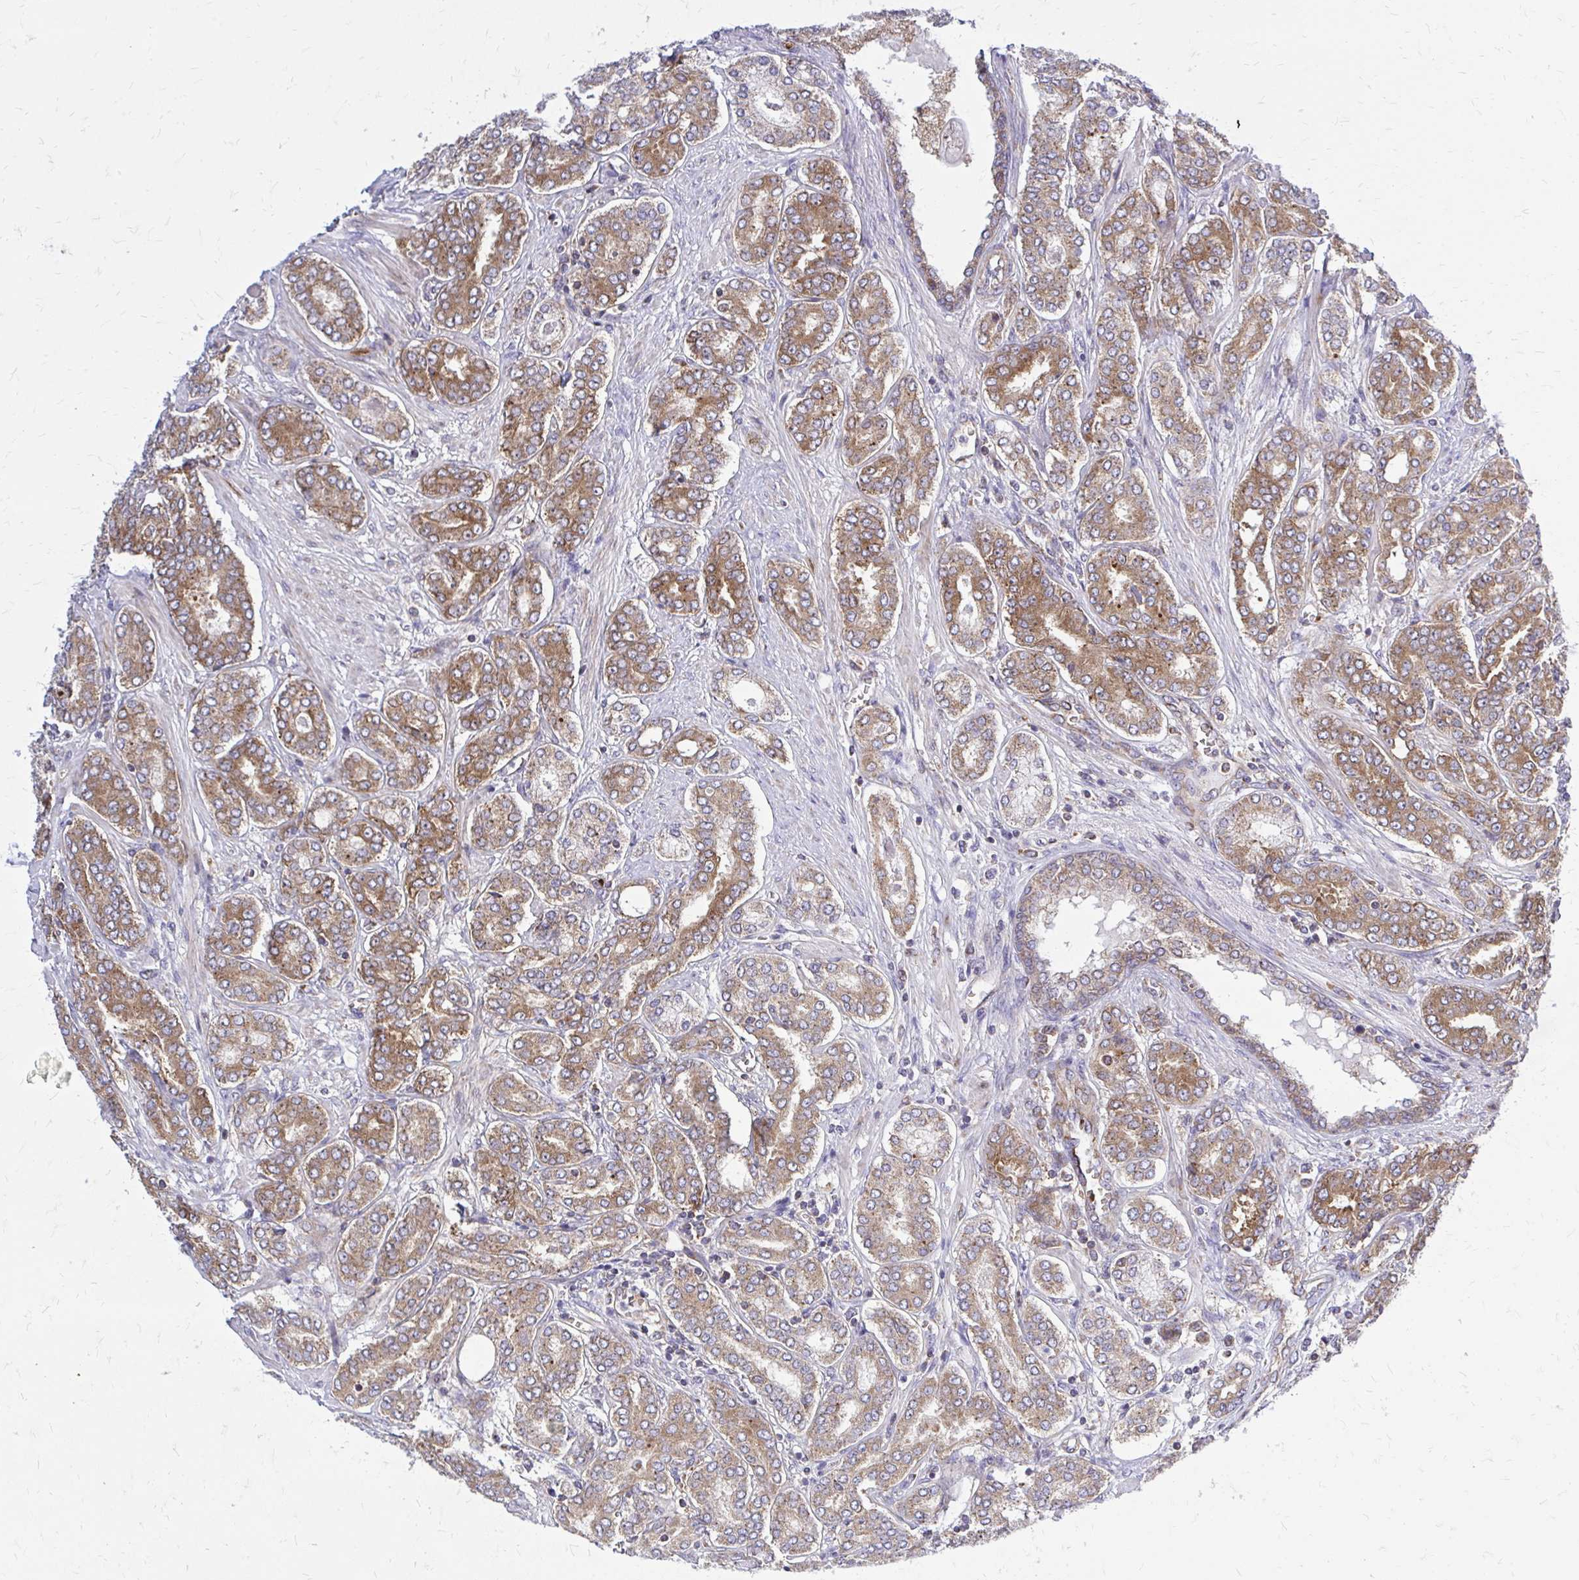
{"staining": {"intensity": "strong", "quantity": ">75%", "location": "cytoplasmic/membranous"}, "tissue": "prostate cancer", "cell_type": "Tumor cells", "image_type": "cancer", "snomed": [{"axis": "morphology", "description": "Adenocarcinoma, High grade"}, {"axis": "topography", "description": "Prostate"}], "caption": "Prostate high-grade adenocarcinoma stained for a protein (brown) shows strong cytoplasmic/membranous positive expression in about >75% of tumor cells.", "gene": "PDK4", "patient": {"sex": "male", "age": 72}}